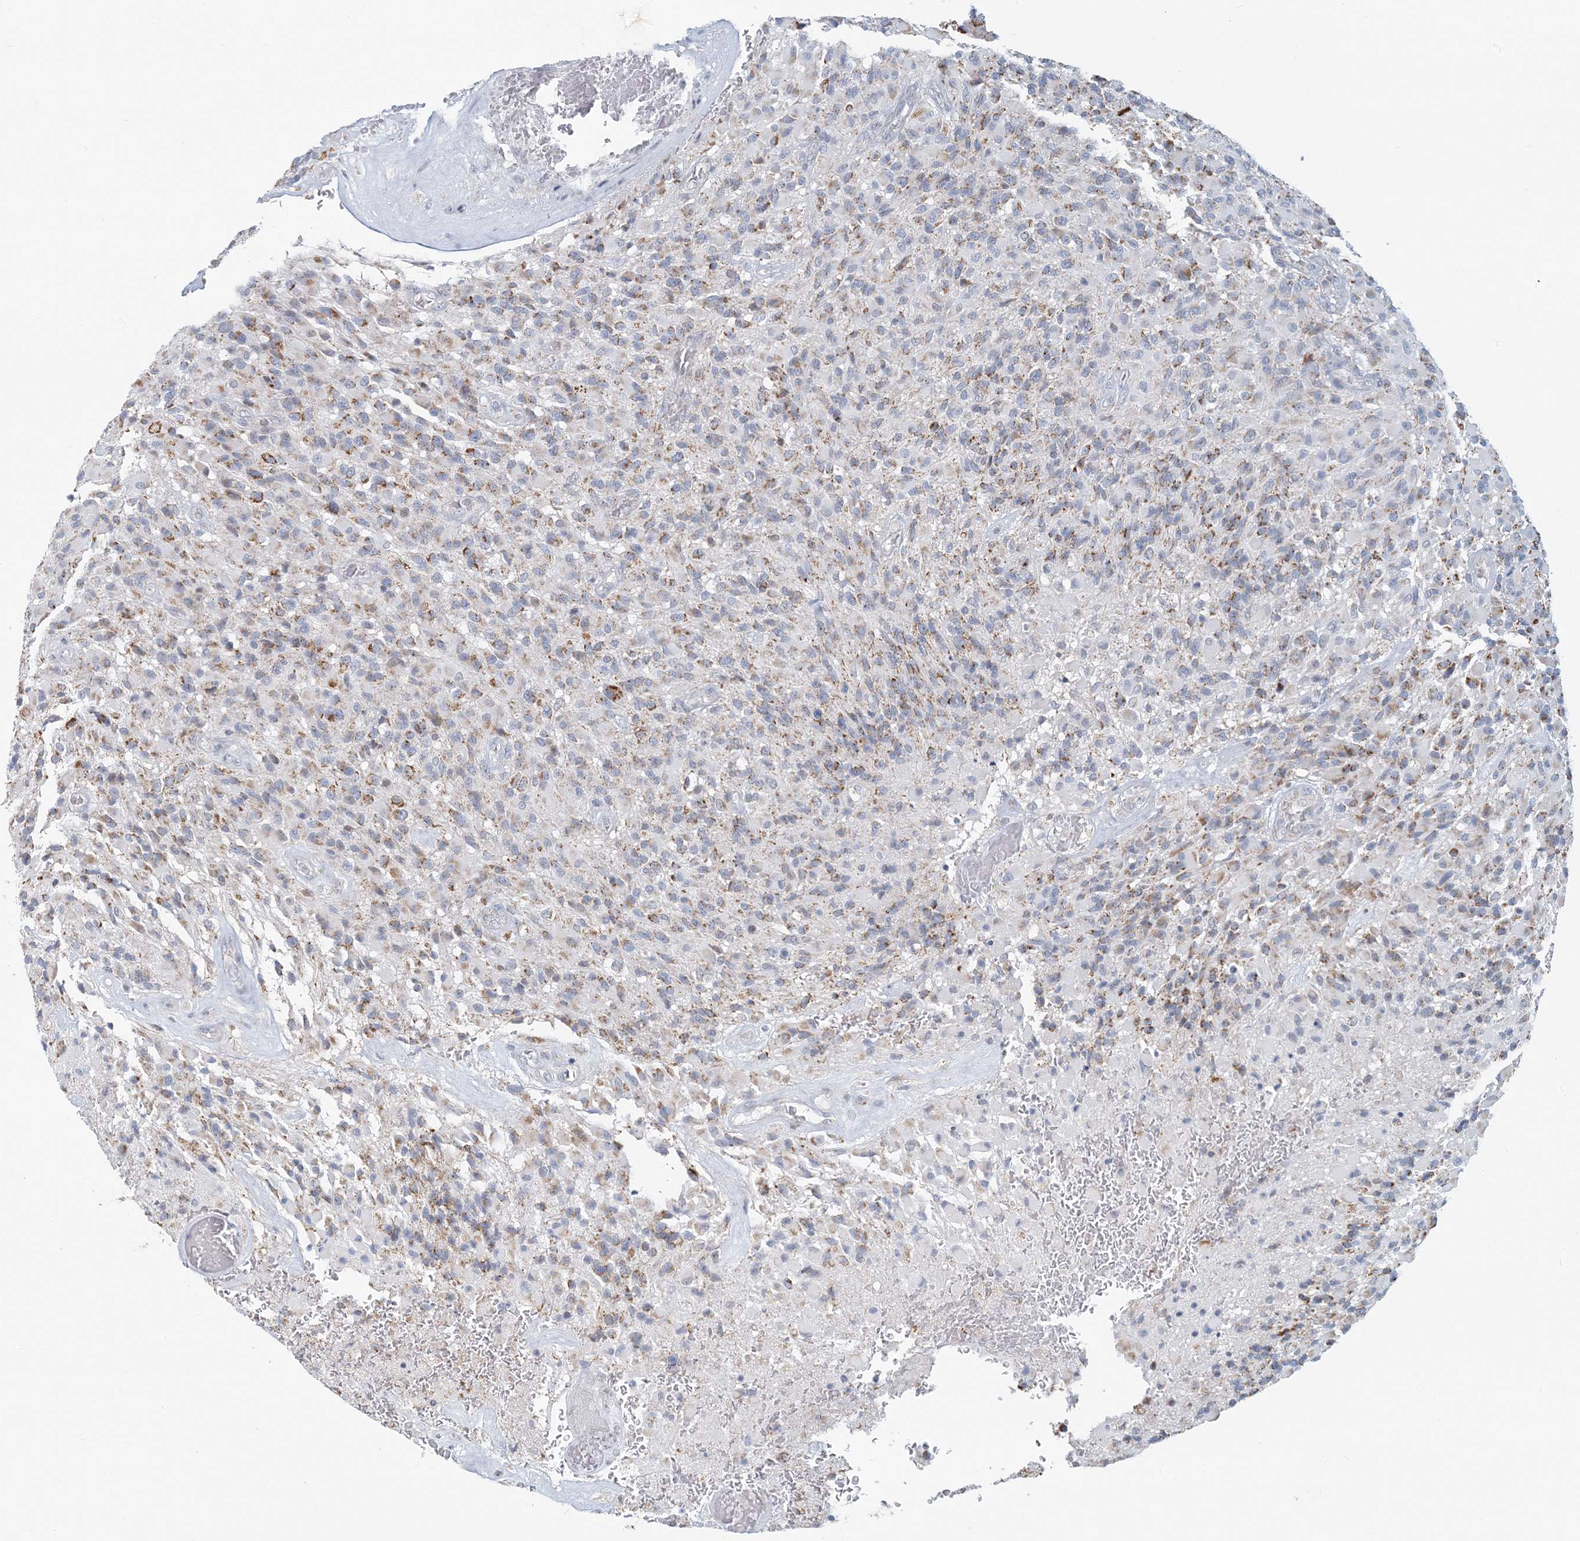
{"staining": {"intensity": "weak", "quantity": "25%-75%", "location": "cytoplasmic/membranous"}, "tissue": "glioma", "cell_type": "Tumor cells", "image_type": "cancer", "snomed": [{"axis": "morphology", "description": "Glioma, malignant, High grade"}, {"axis": "topography", "description": "Brain"}], "caption": "IHC staining of high-grade glioma (malignant), which exhibits low levels of weak cytoplasmic/membranous positivity in about 25%-75% of tumor cells indicating weak cytoplasmic/membranous protein positivity. The staining was performed using DAB (brown) for protein detection and nuclei were counterstained in hematoxylin (blue).", "gene": "BDH1", "patient": {"sex": "male", "age": 71}}